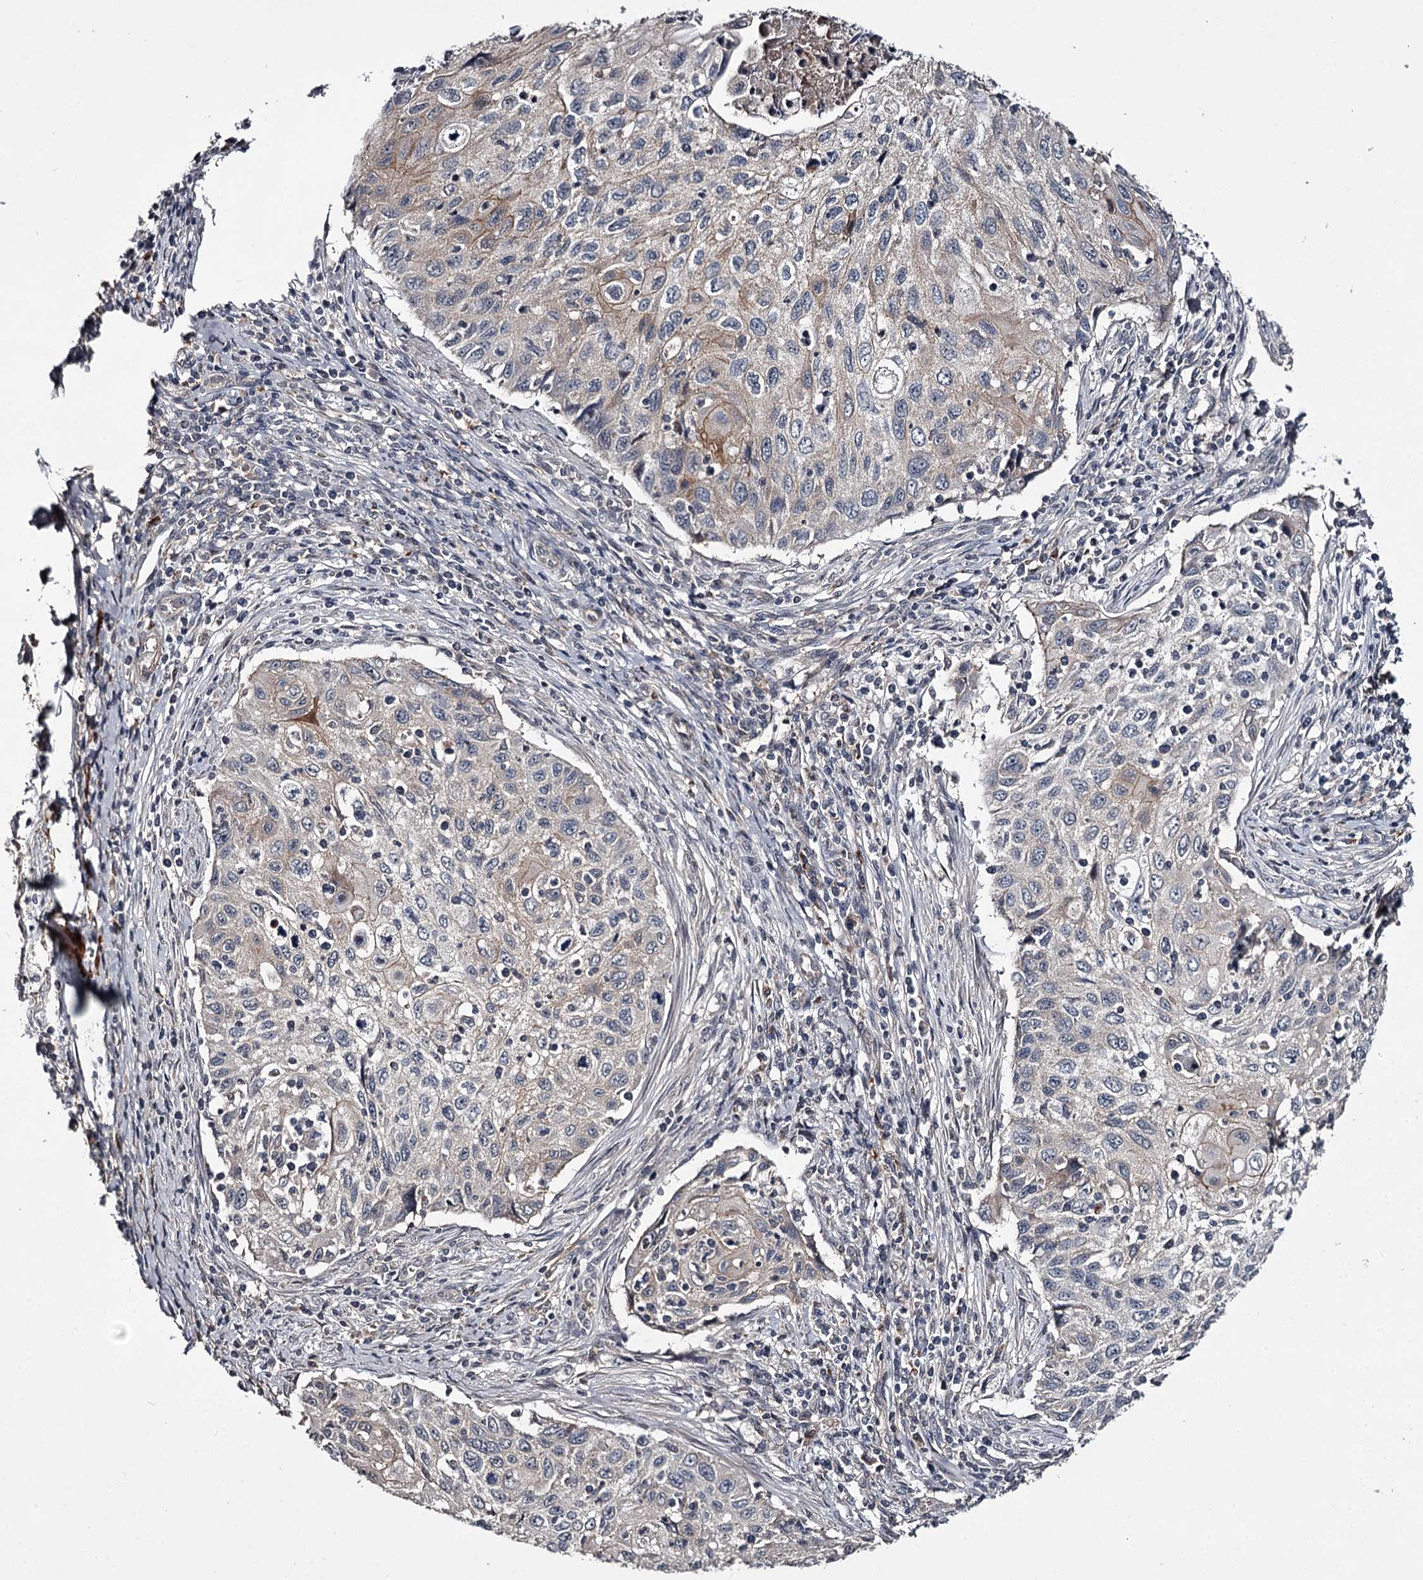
{"staining": {"intensity": "moderate", "quantity": "<25%", "location": "cytoplasmic/membranous"}, "tissue": "cervical cancer", "cell_type": "Tumor cells", "image_type": "cancer", "snomed": [{"axis": "morphology", "description": "Squamous cell carcinoma, NOS"}, {"axis": "topography", "description": "Cervix"}], "caption": "Protein expression analysis of cervical cancer (squamous cell carcinoma) demonstrates moderate cytoplasmic/membranous positivity in approximately <25% of tumor cells. The staining was performed using DAB (3,3'-diaminobenzidine) to visualize the protein expression in brown, while the nuclei were stained in blue with hematoxylin (Magnification: 20x).", "gene": "CWF19L2", "patient": {"sex": "female", "age": 70}}